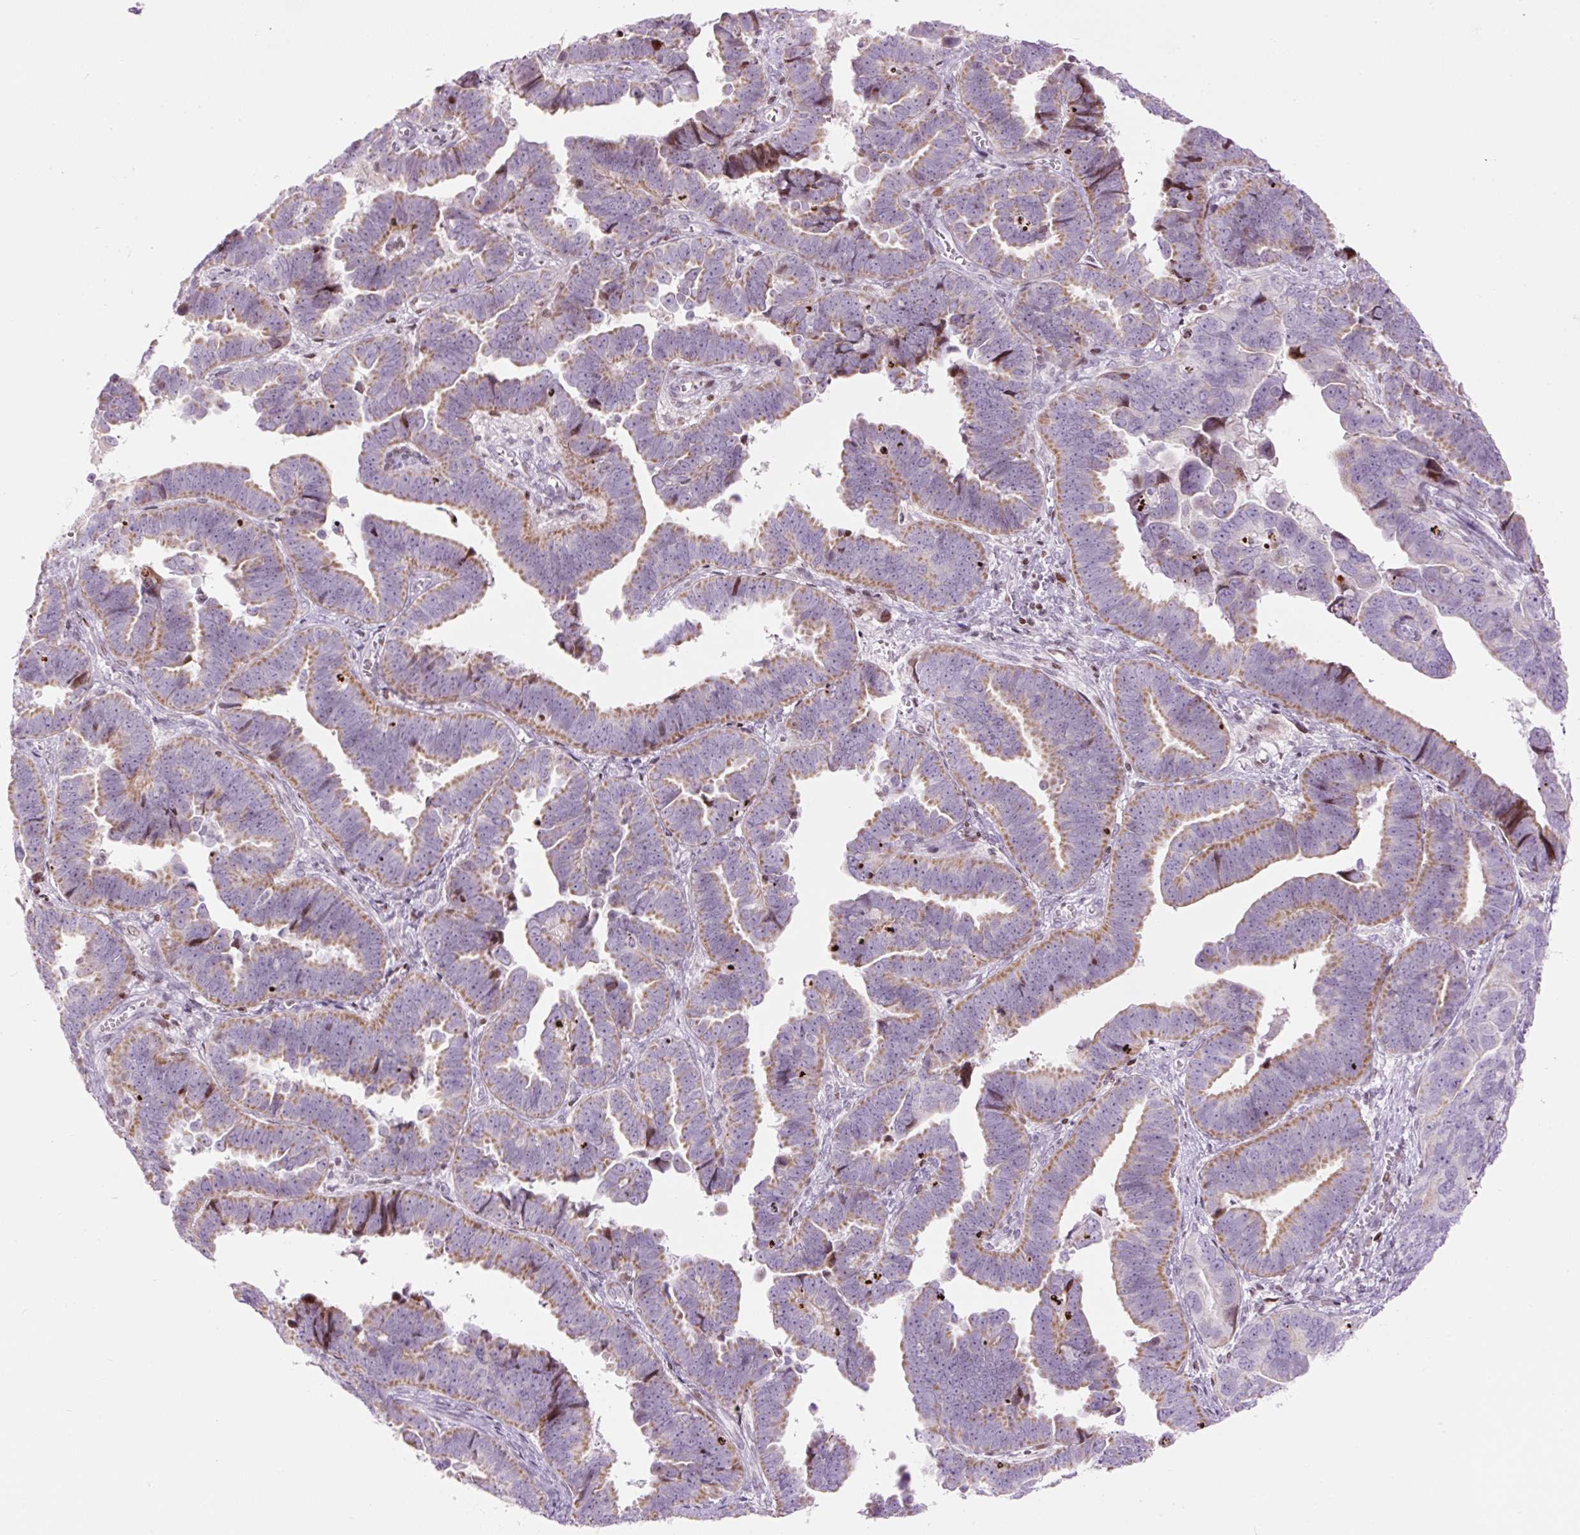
{"staining": {"intensity": "moderate", "quantity": ">75%", "location": "cytoplasmic/membranous"}, "tissue": "endometrial cancer", "cell_type": "Tumor cells", "image_type": "cancer", "snomed": [{"axis": "morphology", "description": "Adenocarcinoma, NOS"}, {"axis": "topography", "description": "Endometrium"}], "caption": "This micrograph shows endometrial cancer (adenocarcinoma) stained with IHC to label a protein in brown. The cytoplasmic/membranous of tumor cells show moderate positivity for the protein. Nuclei are counter-stained blue.", "gene": "TMEM177", "patient": {"sex": "female", "age": 75}}